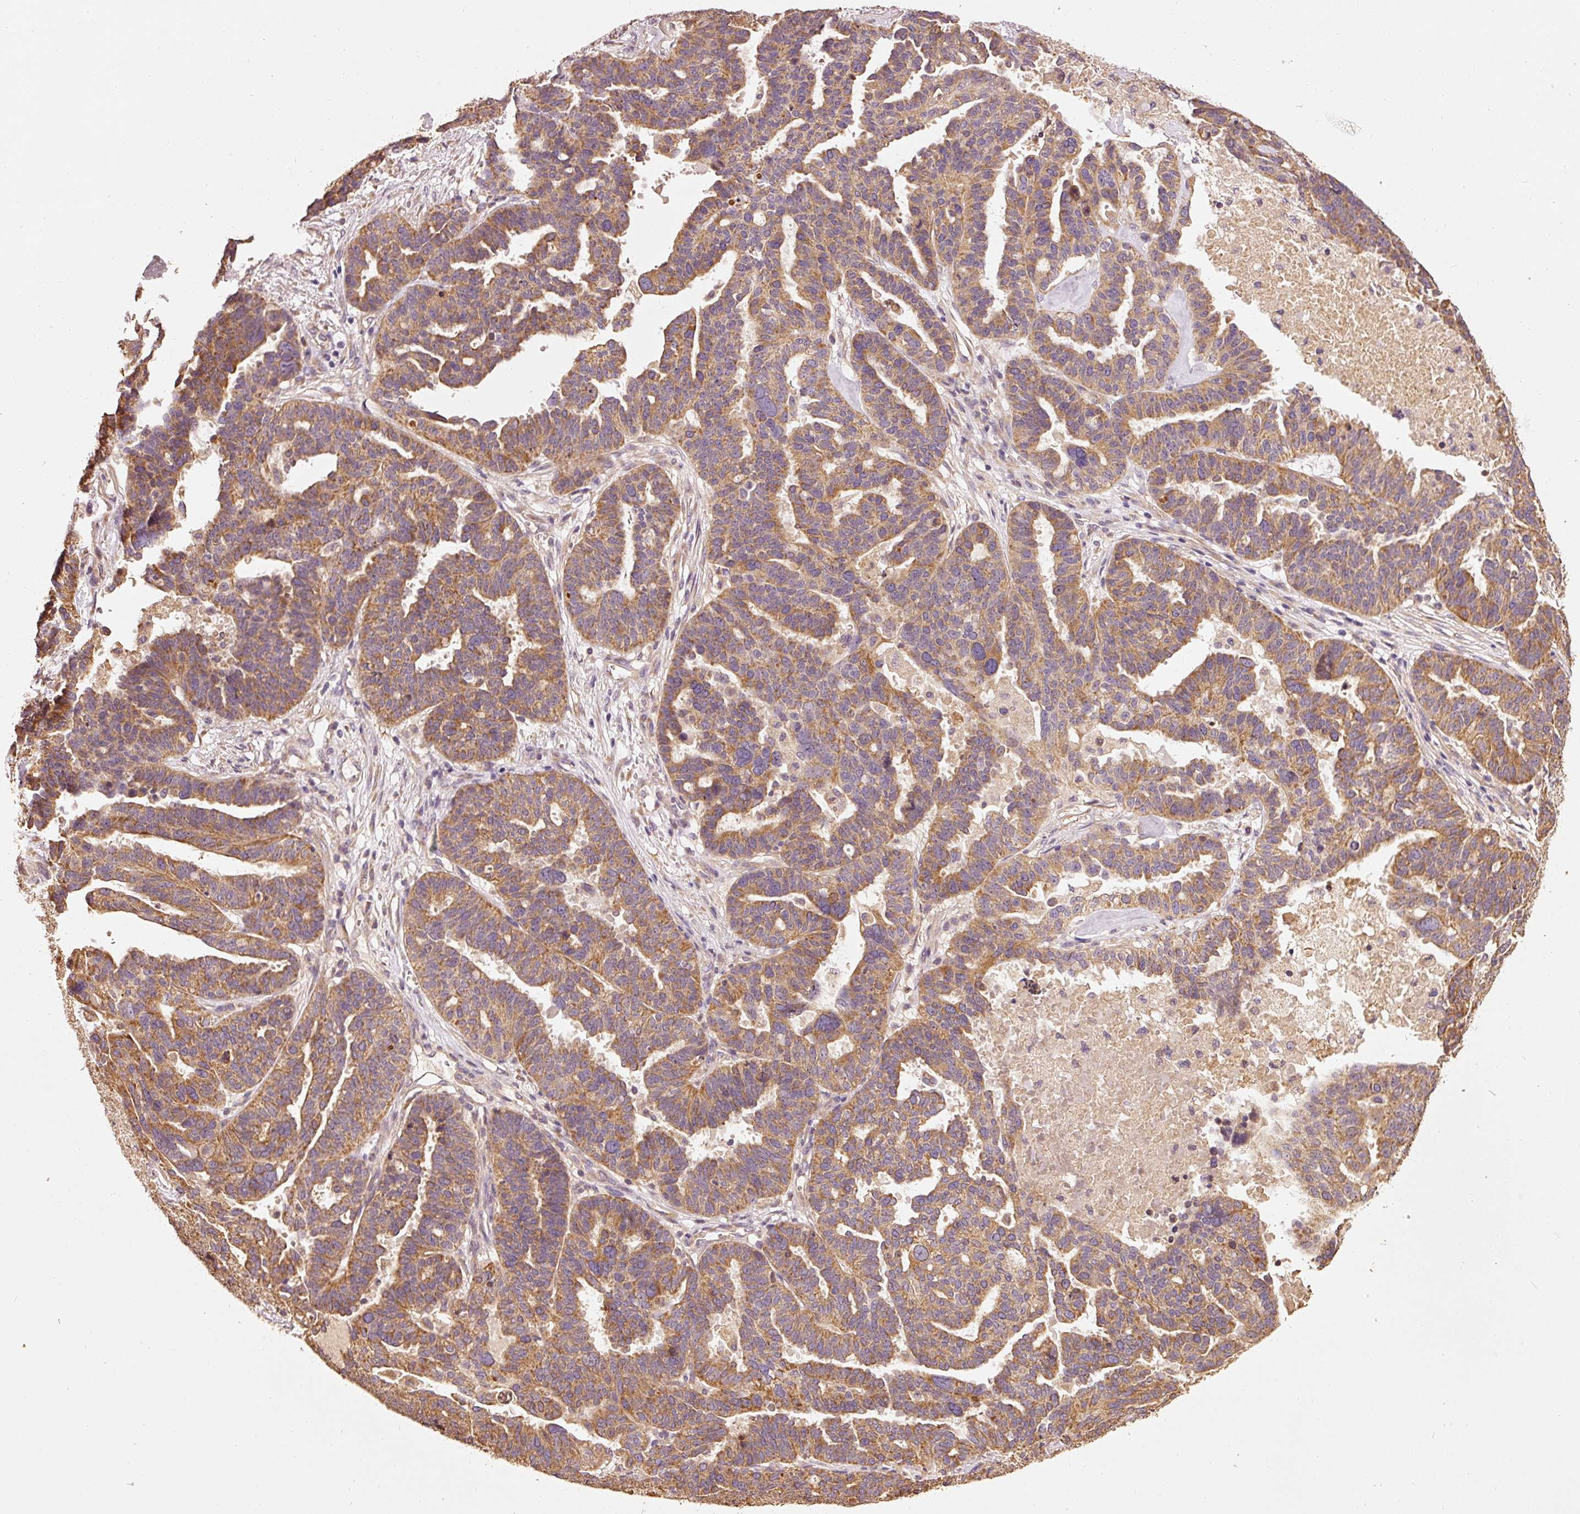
{"staining": {"intensity": "moderate", "quantity": ">75%", "location": "cytoplasmic/membranous"}, "tissue": "ovarian cancer", "cell_type": "Tumor cells", "image_type": "cancer", "snomed": [{"axis": "morphology", "description": "Cystadenocarcinoma, serous, NOS"}, {"axis": "topography", "description": "Ovary"}], "caption": "Human ovarian cancer (serous cystadenocarcinoma) stained with a protein marker demonstrates moderate staining in tumor cells.", "gene": "EFHC1", "patient": {"sex": "female", "age": 59}}